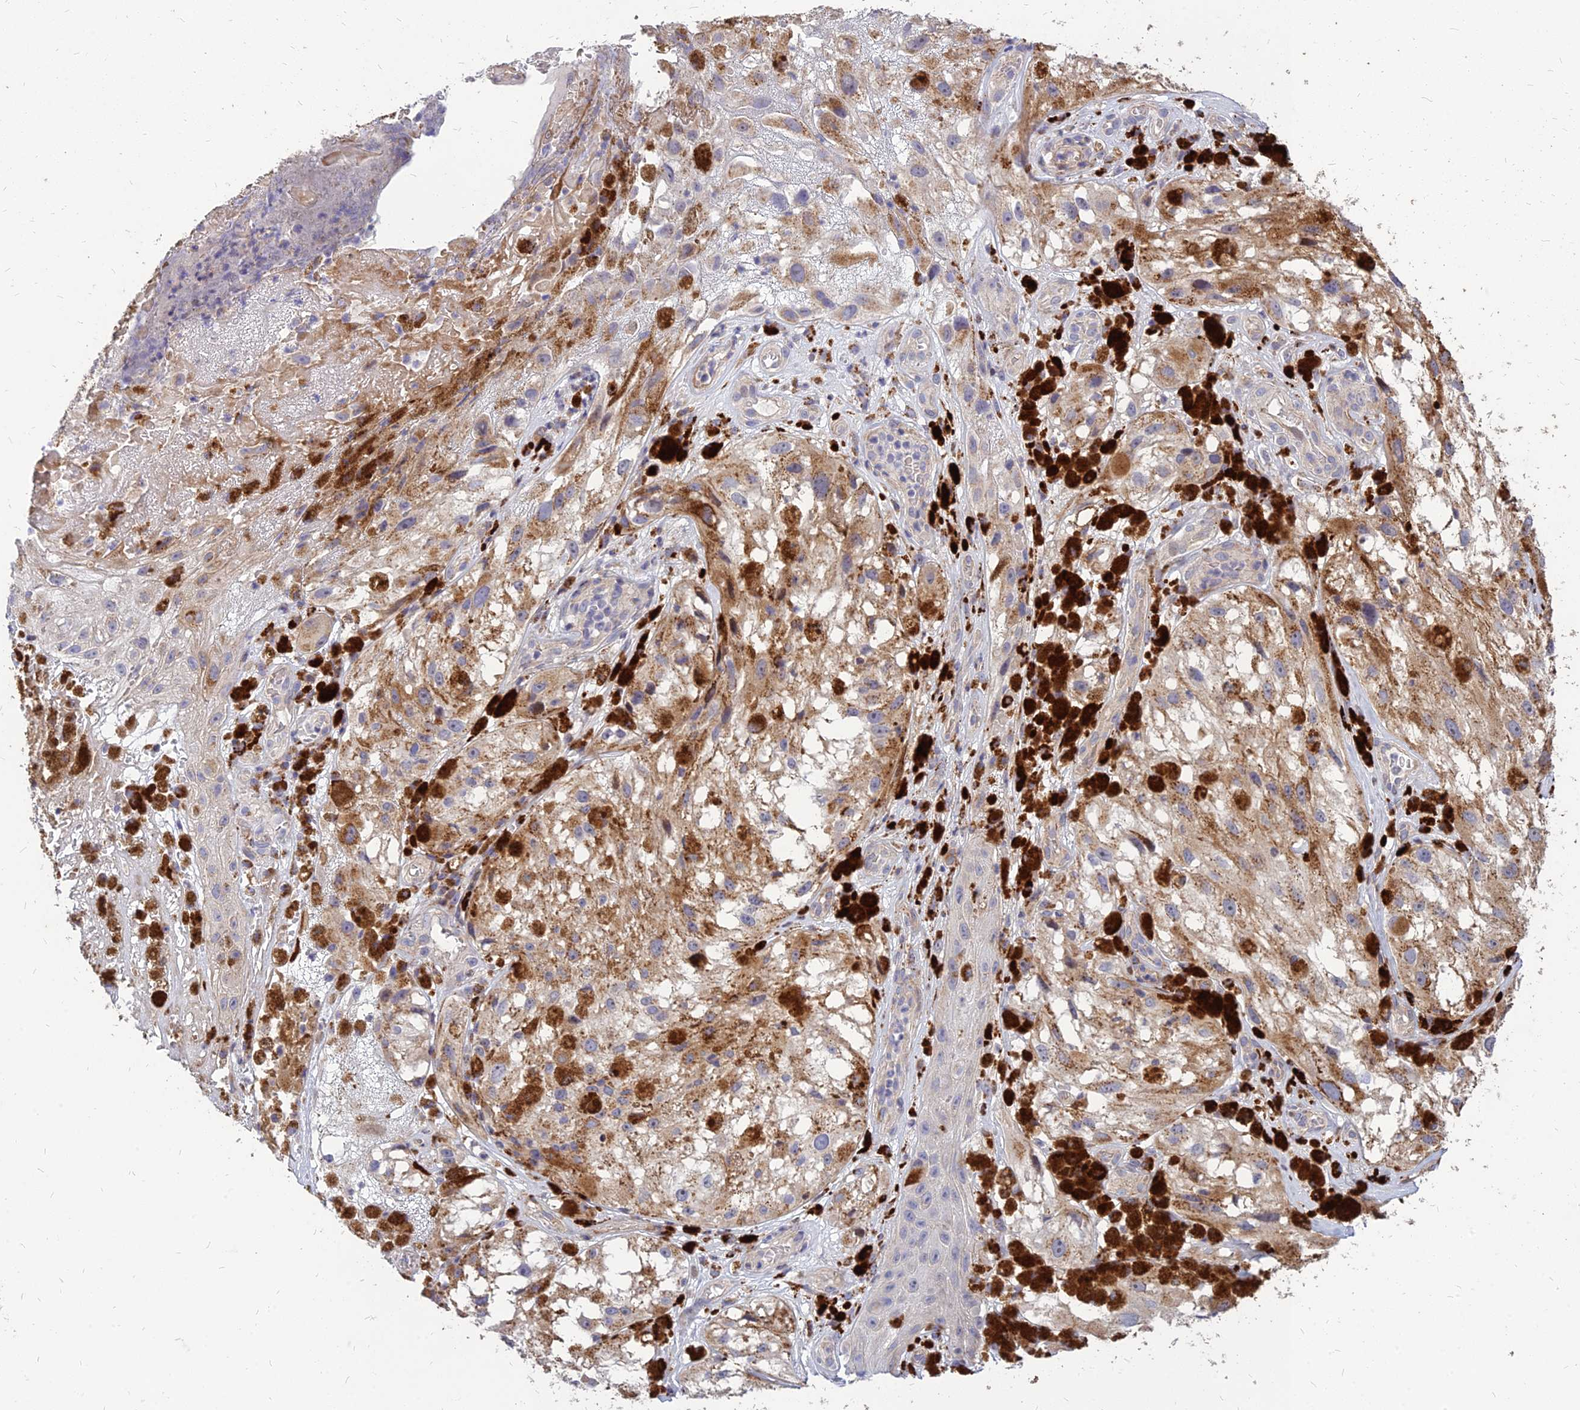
{"staining": {"intensity": "moderate", "quantity": ">75%", "location": "cytoplasmic/membranous"}, "tissue": "melanoma", "cell_type": "Tumor cells", "image_type": "cancer", "snomed": [{"axis": "morphology", "description": "Malignant melanoma, NOS"}, {"axis": "topography", "description": "Skin"}], "caption": "An image of human melanoma stained for a protein displays moderate cytoplasmic/membranous brown staining in tumor cells. (brown staining indicates protein expression, while blue staining denotes nuclei).", "gene": "ST3GAL6", "patient": {"sex": "male", "age": 88}}